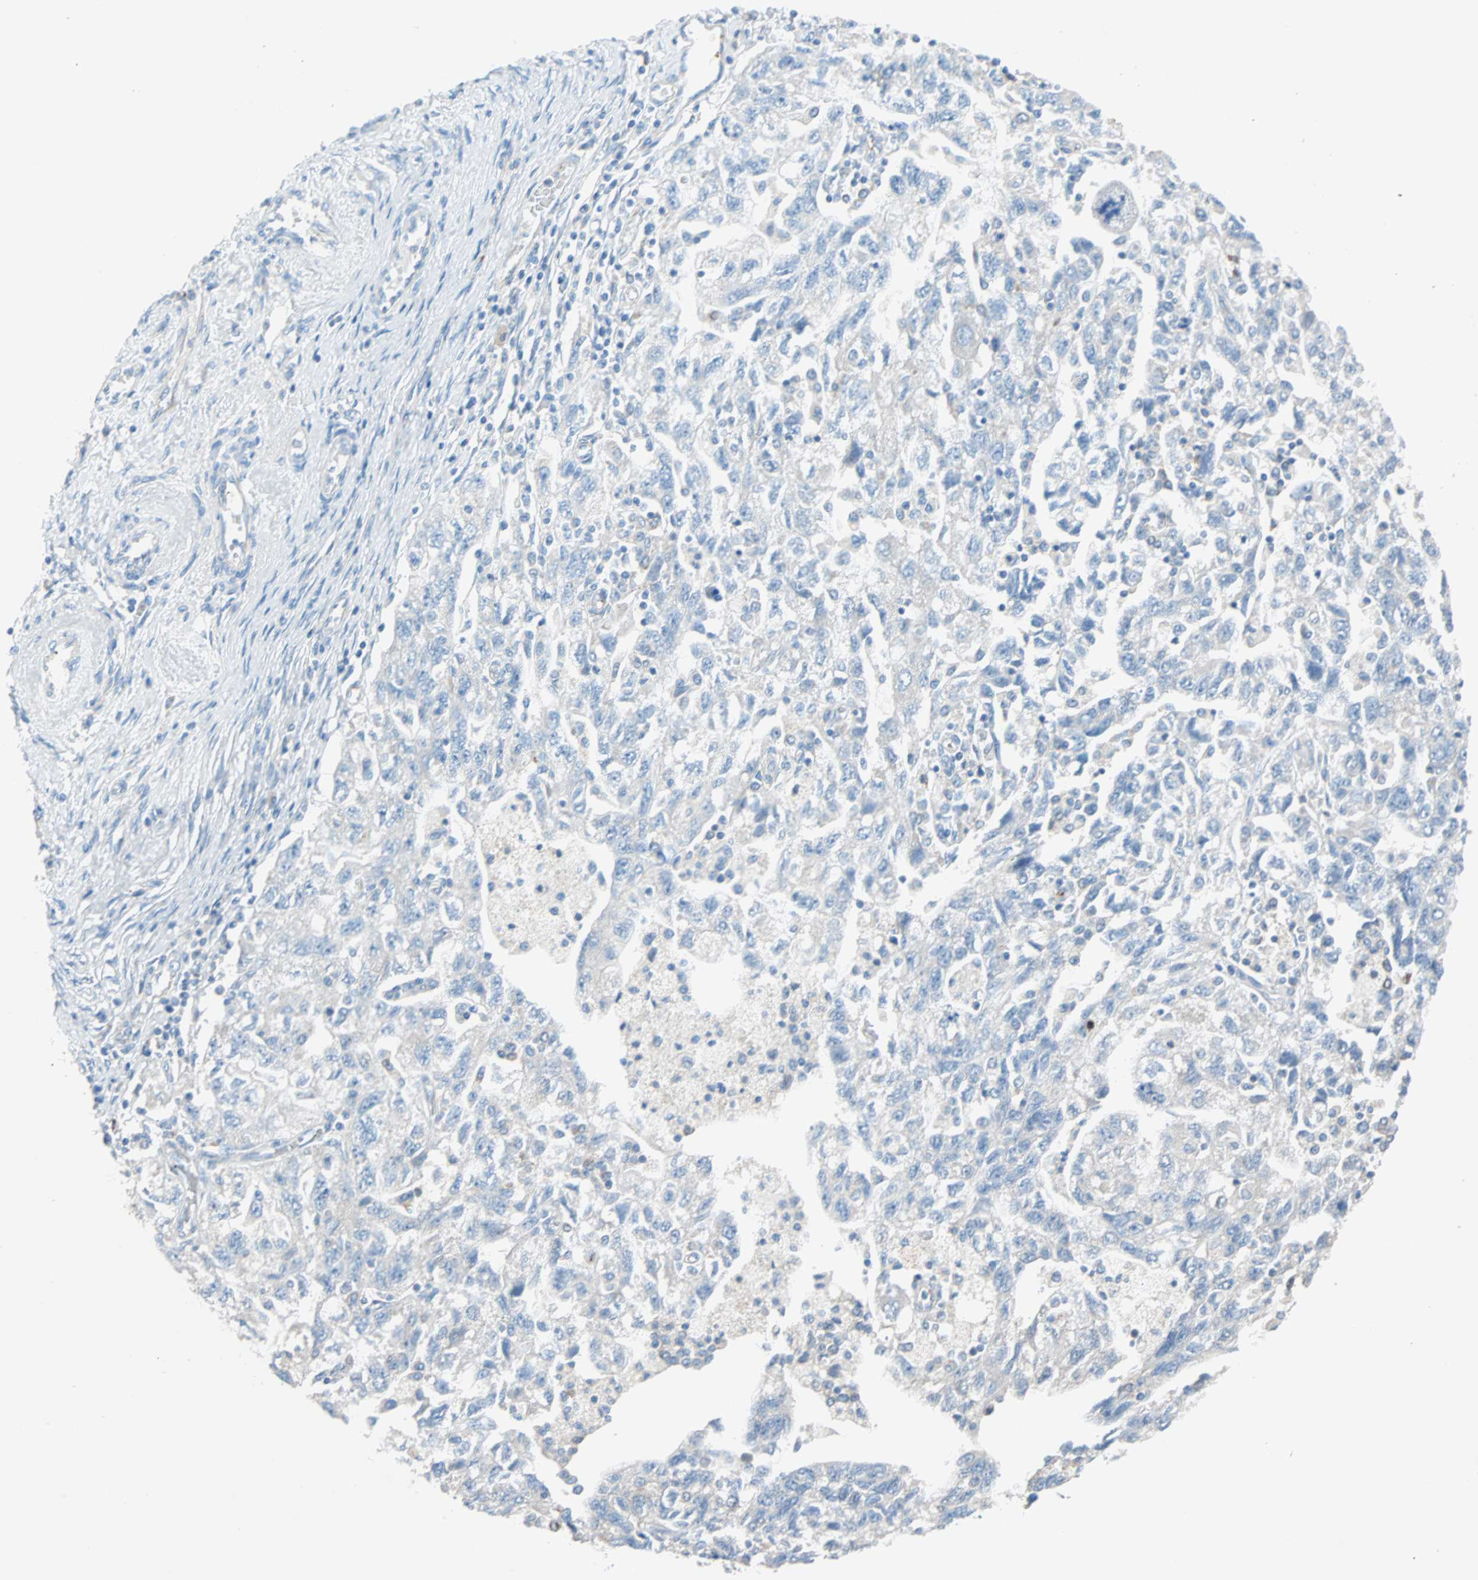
{"staining": {"intensity": "weak", "quantity": ">75%", "location": "cytoplasmic/membranous"}, "tissue": "ovarian cancer", "cell_type": "Tumor cells", "image_type": "cancer", "snomed": [{"axis": "morphology", "description": "Carcinoma, NOS"}, {"axis": "morphology", "description": "Cystadenocarcinoma, serous, NOS"}, {"axis": "topography", "description": "Ovary"}], "caption": "This photomicrograph displays immunohistochemistry (IHC) staining of ovarian cancer, with low weak cytoplasmic/membranous staining in about >75% of tumor cells.", "gene": "LY6G6F", "patient": {"sex": "female", "age": 69}}